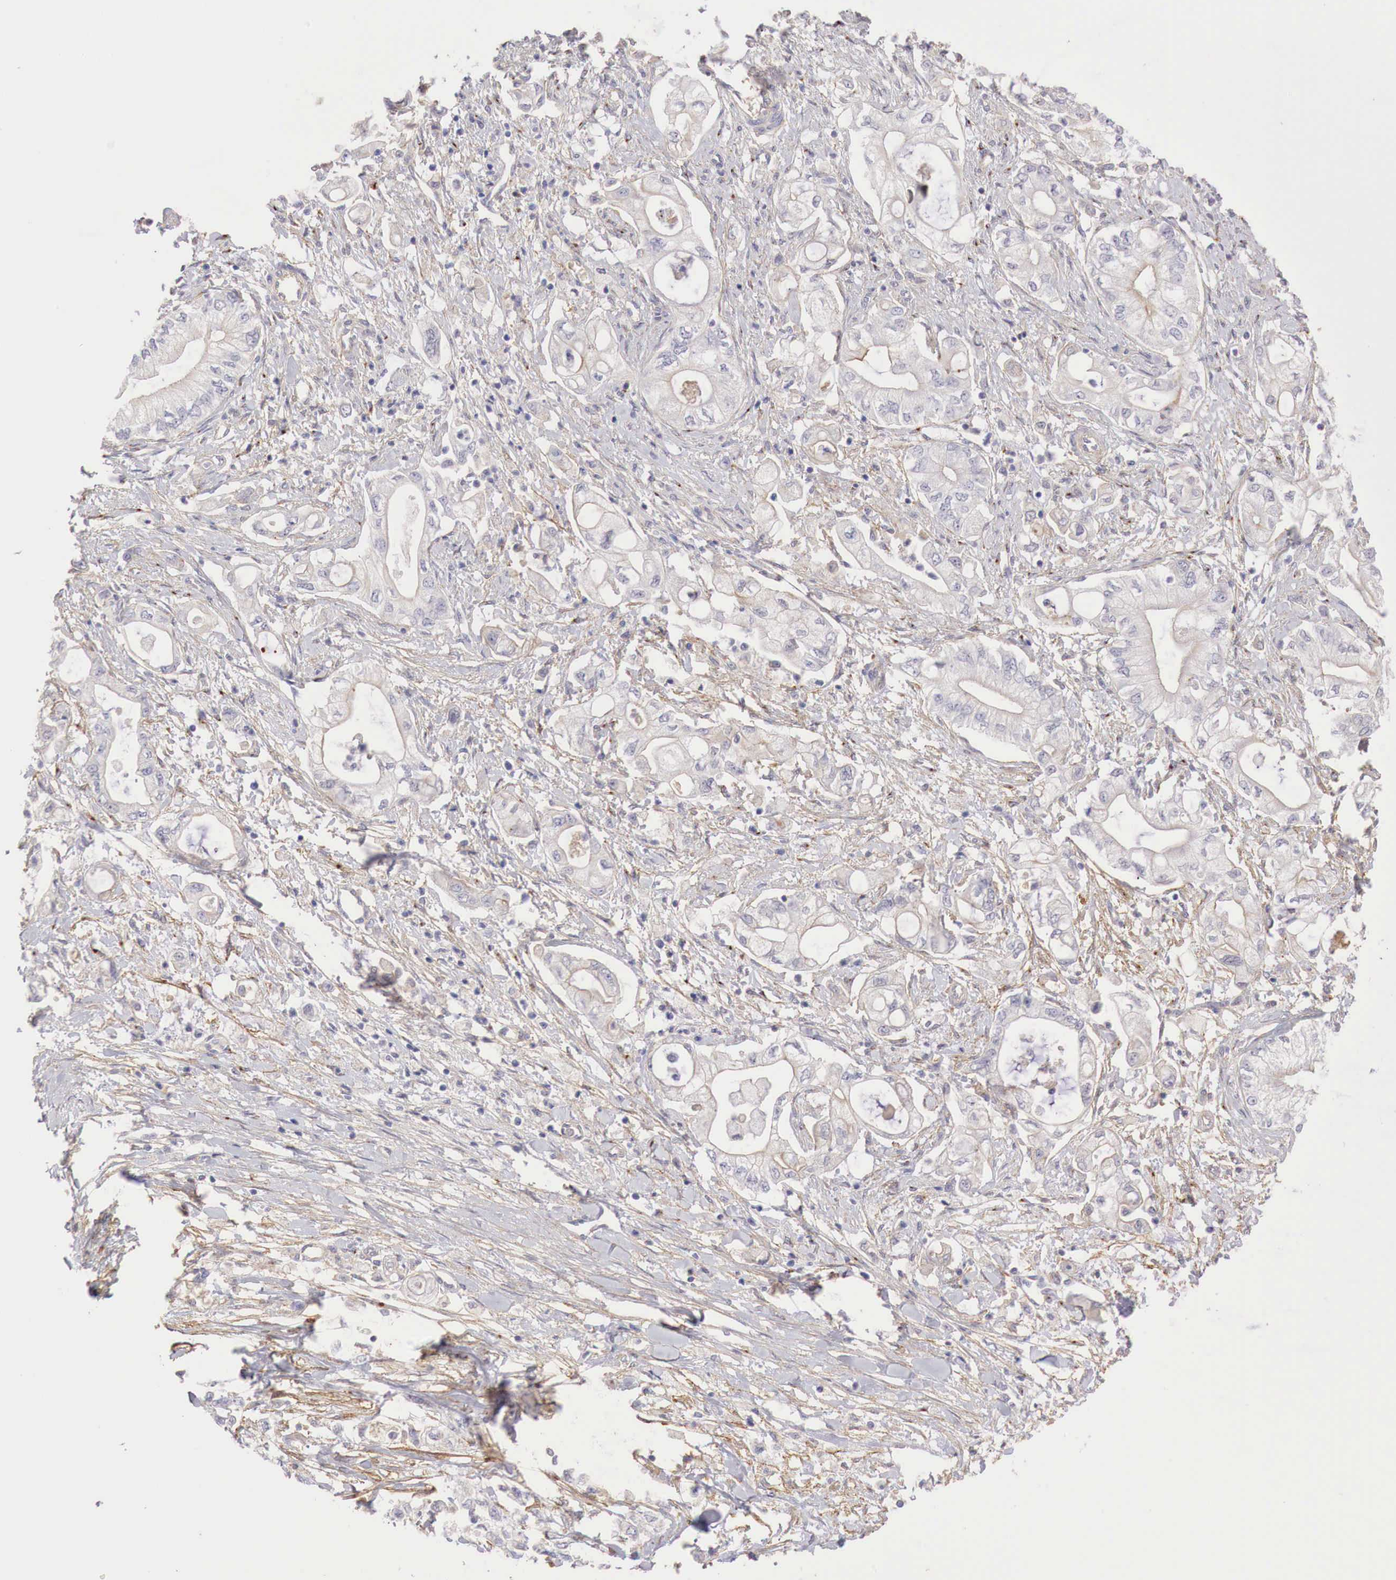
{"staining": {"intensity": "negative", "quantity": "none", "location": "none"}, "tissue": "pancreatic cancer", "cell_type": "Tumor cells", "image_type": "cancer", "snomed": [{"axis": "morphology", "description": "Adenocarcinoma, NOS"}, {"axis": "topography", "description": "Pancreas"}], "caption": "Pancreatic cancer (adenocarcinoma) was stained to show a protein in brown. There is no significant expression in tumor cells. (DAB (3,3'-diaminobenzidine) immunohistochemistry (IHC) with hematoxylin counter stain).", "gene": "KLHDC7B", "patient": {"sex": "male", "age": 79}}